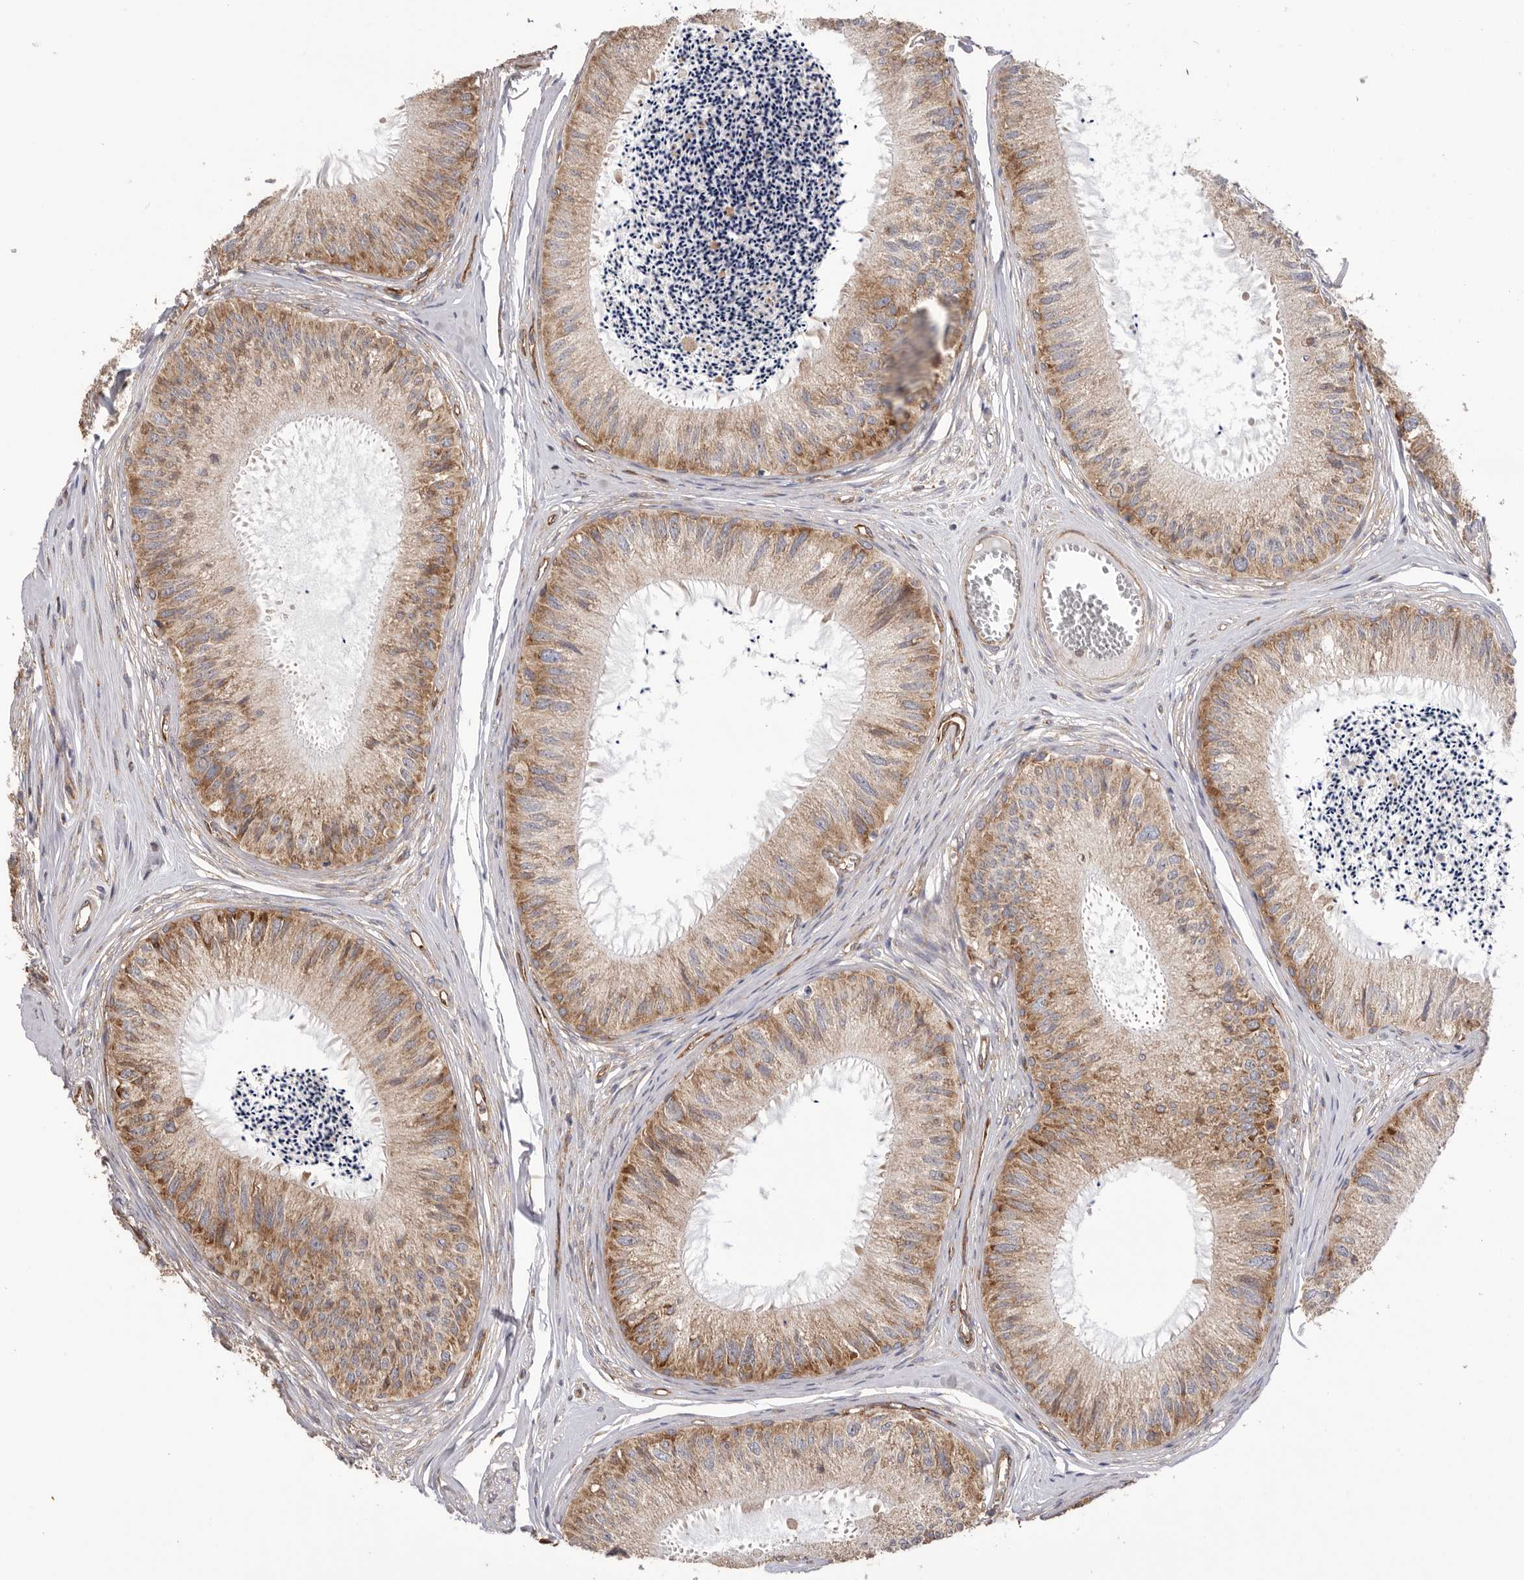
{"staining": {"intensity": "moderate", "quantity": ">75%", "location": "cytoplasmic/membranous"}, "tissue": "epididymis", "cell_type": "Glandular cells", "image_type": "normal", "snomed": [{"axis": "morphology", "description": "Normal tissue, NOS"}, {"axis": "topography", "description": "Epididymis"}], "caption": "DAB immunohistochemical staining of normal human epididymis reveals moderate cytoplasmic/membranous protein staining in approximately >75% of glandular cells.", "gene": "SERBP1", "patient": {"sex": "male", "age": 79}}